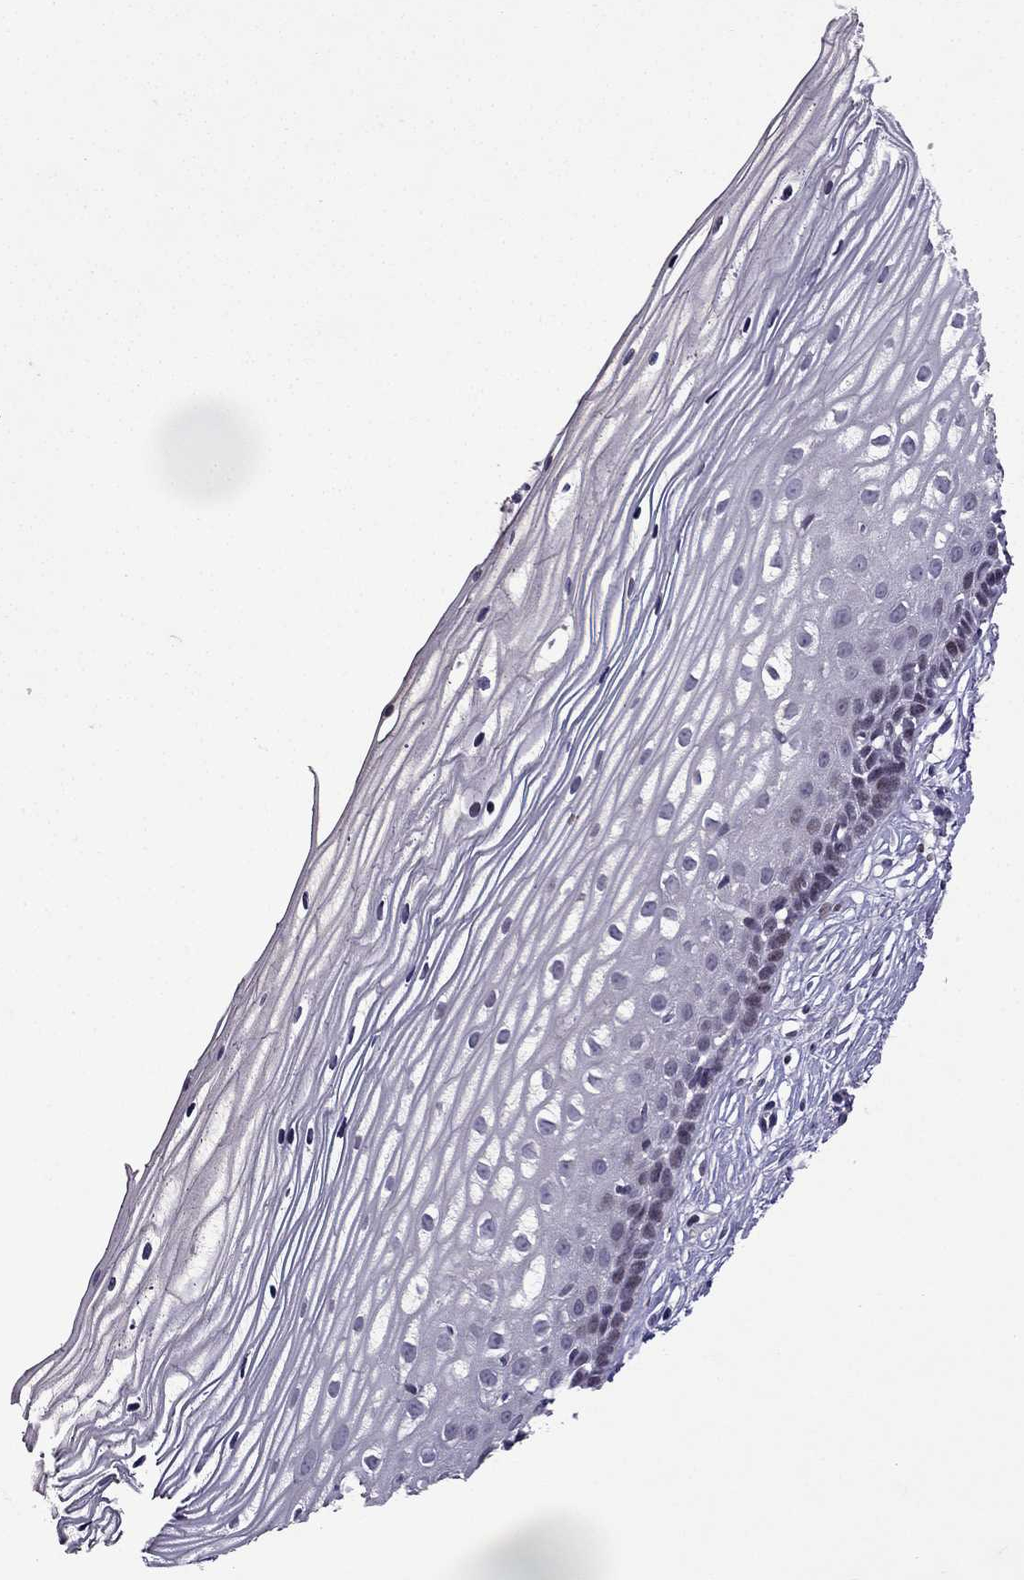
{"staining": {"intensity": "negative", "quantity": "none", "location": "none"}, "tissue": "cervix", "cell_type": "Glandular cells", "image_type": "normal", "snomed": [{"axis": "morphology", "description": "Normal tissue, NOS"}, {"axis": "topography", "description": "Cervix"}], "caption": "Immunohistochemical staining of normal human cervix exhibits no significant expression in glandular cells.", "gene": "TTN", "patient": {"sex": "female", "age": 40}}